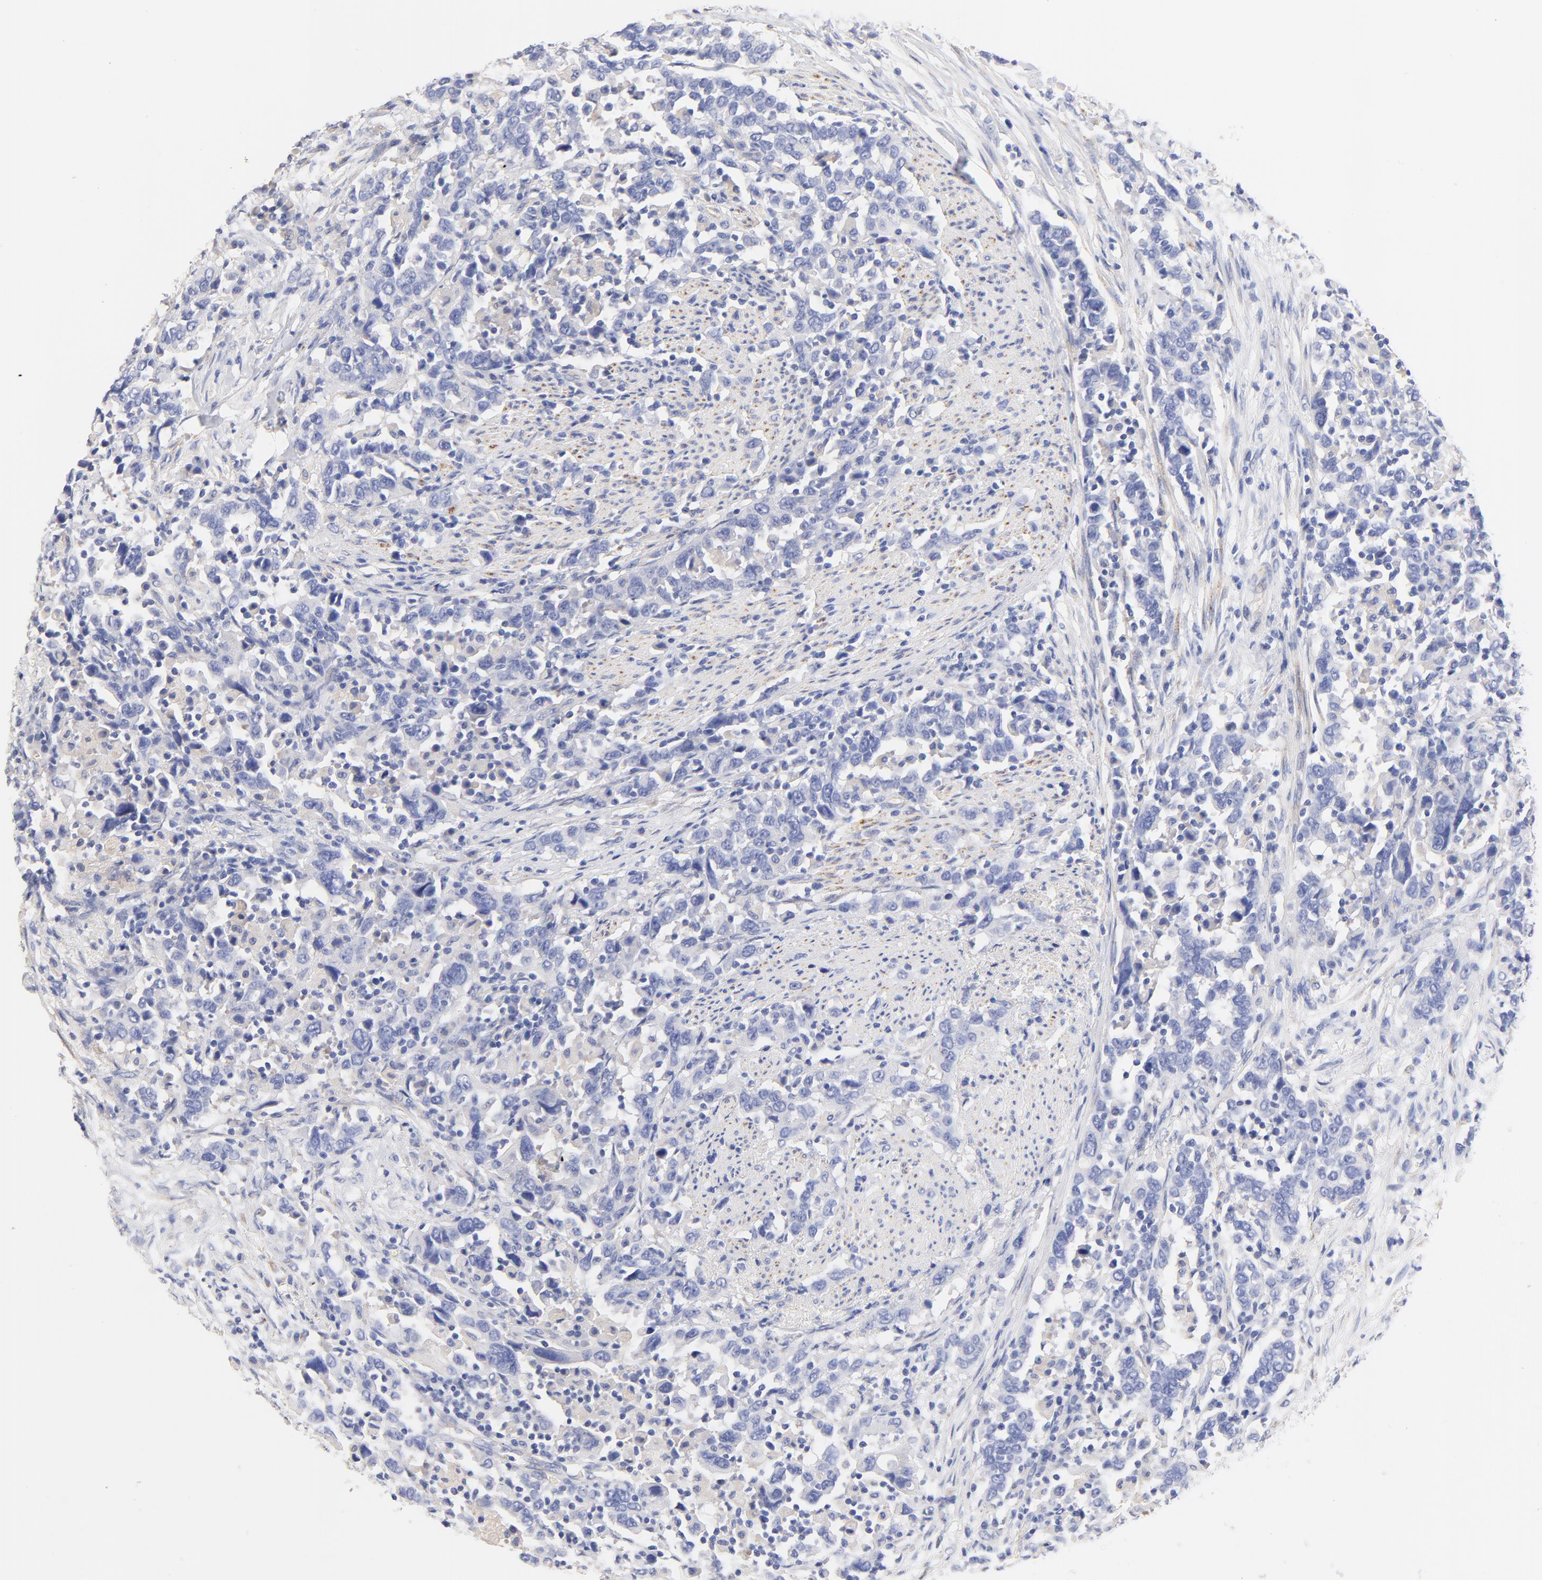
{"staining": {"intensity": "negative", "quantity": "none", "location": "none"}, "tissue": "urothelial cancer", "cell_type": "Tumor cells", "image_type": "cancer", "snomed": [{"axis": "morphology", "description": "Urothelial carcinoma, High grade"}, {"axis": "topography", "description": "Urinary bladder"}], "caption": "The image demonstrates no staining of tumor cells in urothelial cancer.", "gene": "HS3ST1", "patient": {"sex": "male", "age": 61}}